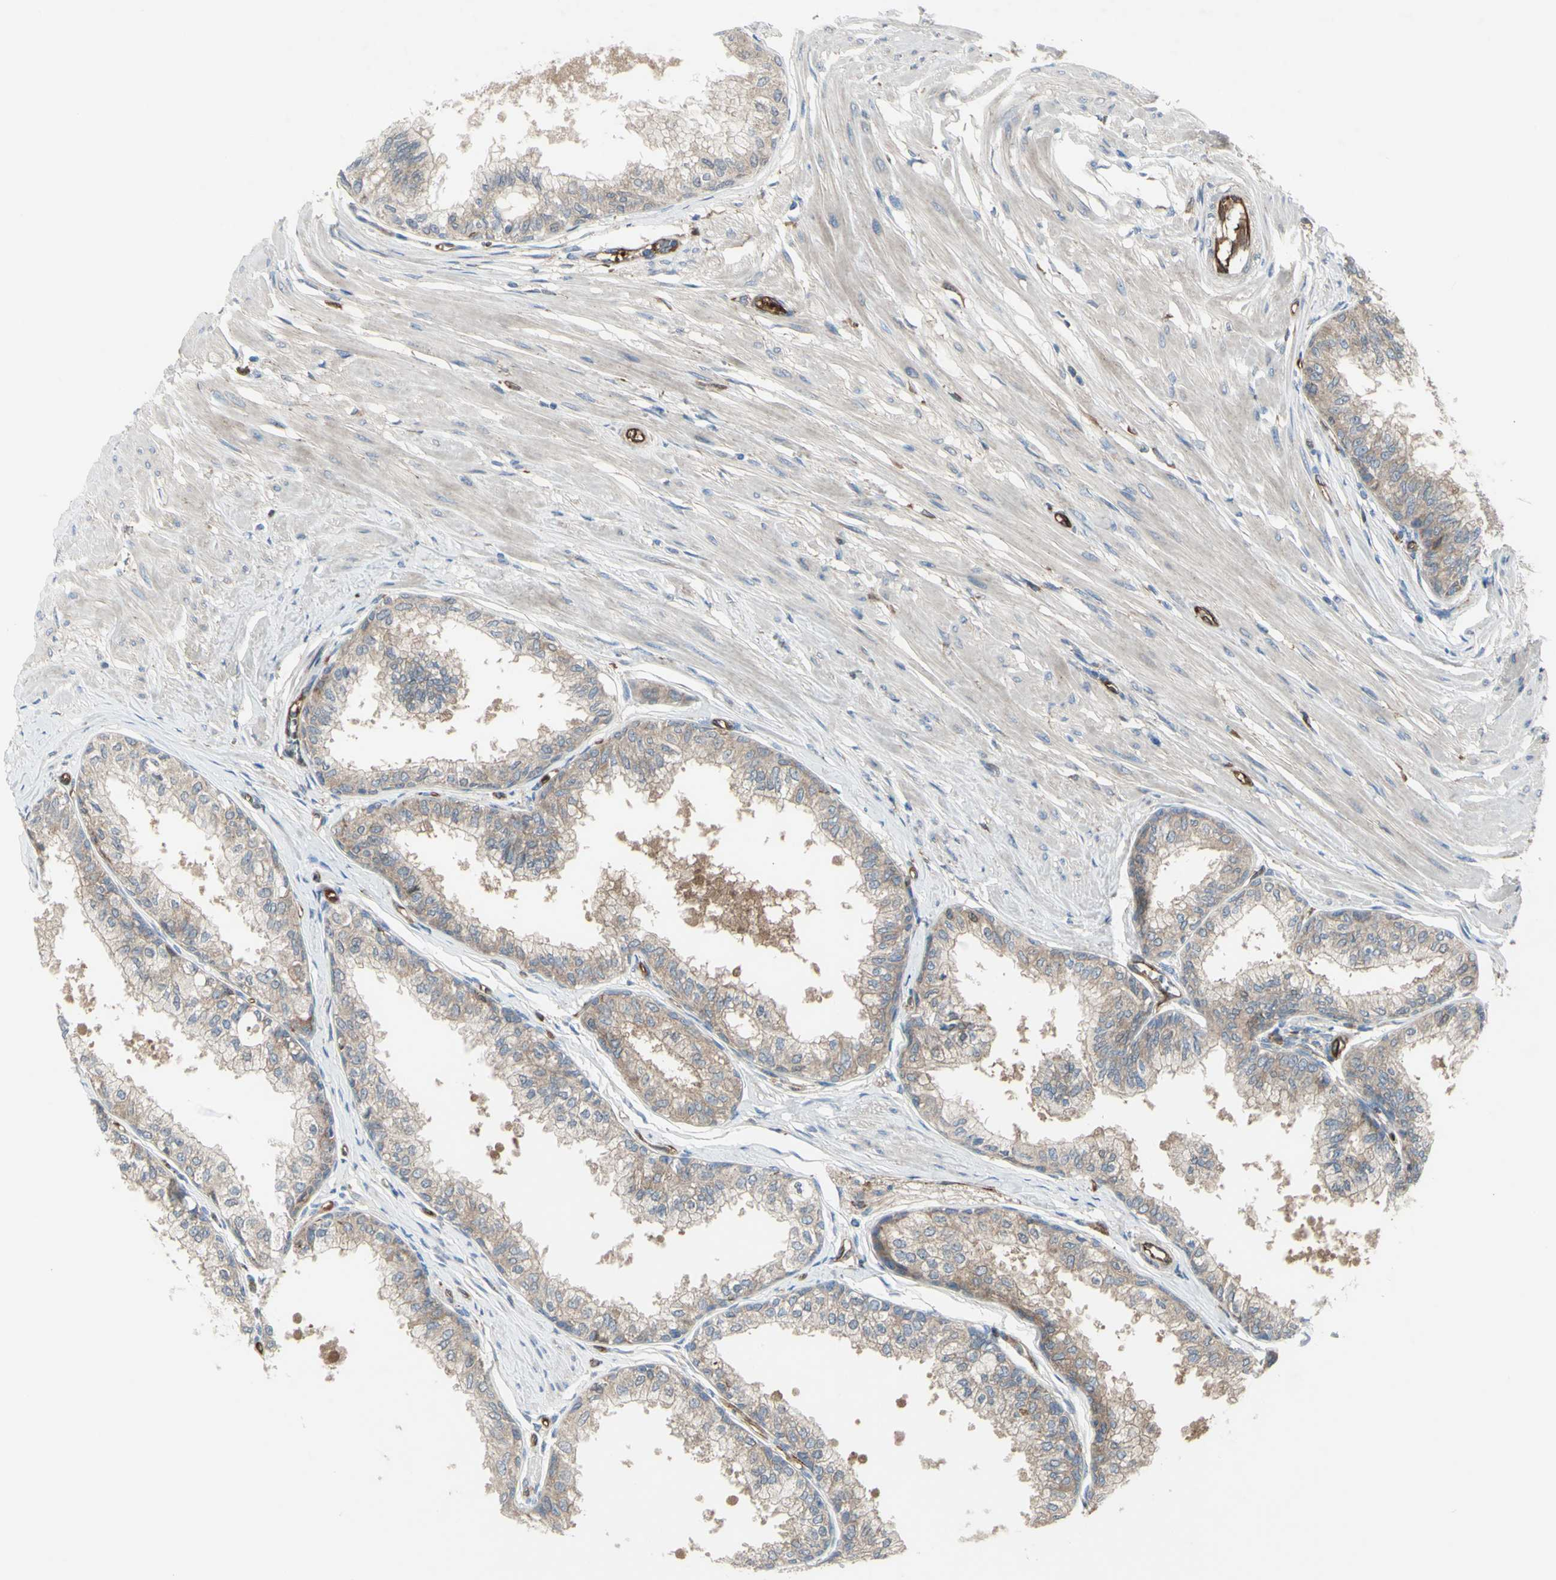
{"staining": {"intensity": "weak", "quantity": ">75%", "location": "cytoplasmic/membranous"}, "tissue": "prostate", "cell_type": "Glandular cells", "image_type": "normal", "snomed": [{"axis": "morphology", "description": "Normal tissue, NOS"}, {"axis": "topography", "description": "Prostate"}, {"axis": "topography", "description": "Seminal veicle"}], "caption": "Benign prostate was stained to show a protein in brown. There is low levels of weak cytoplasmic/membranous expression in about >75% of glandular cells. (DAB (3,3'-diaminobenzidine) IHC with brightfield microscopy, high magnification).", "gene": "IGSF9B", "patient": {"sex": "male", "age": 60}}